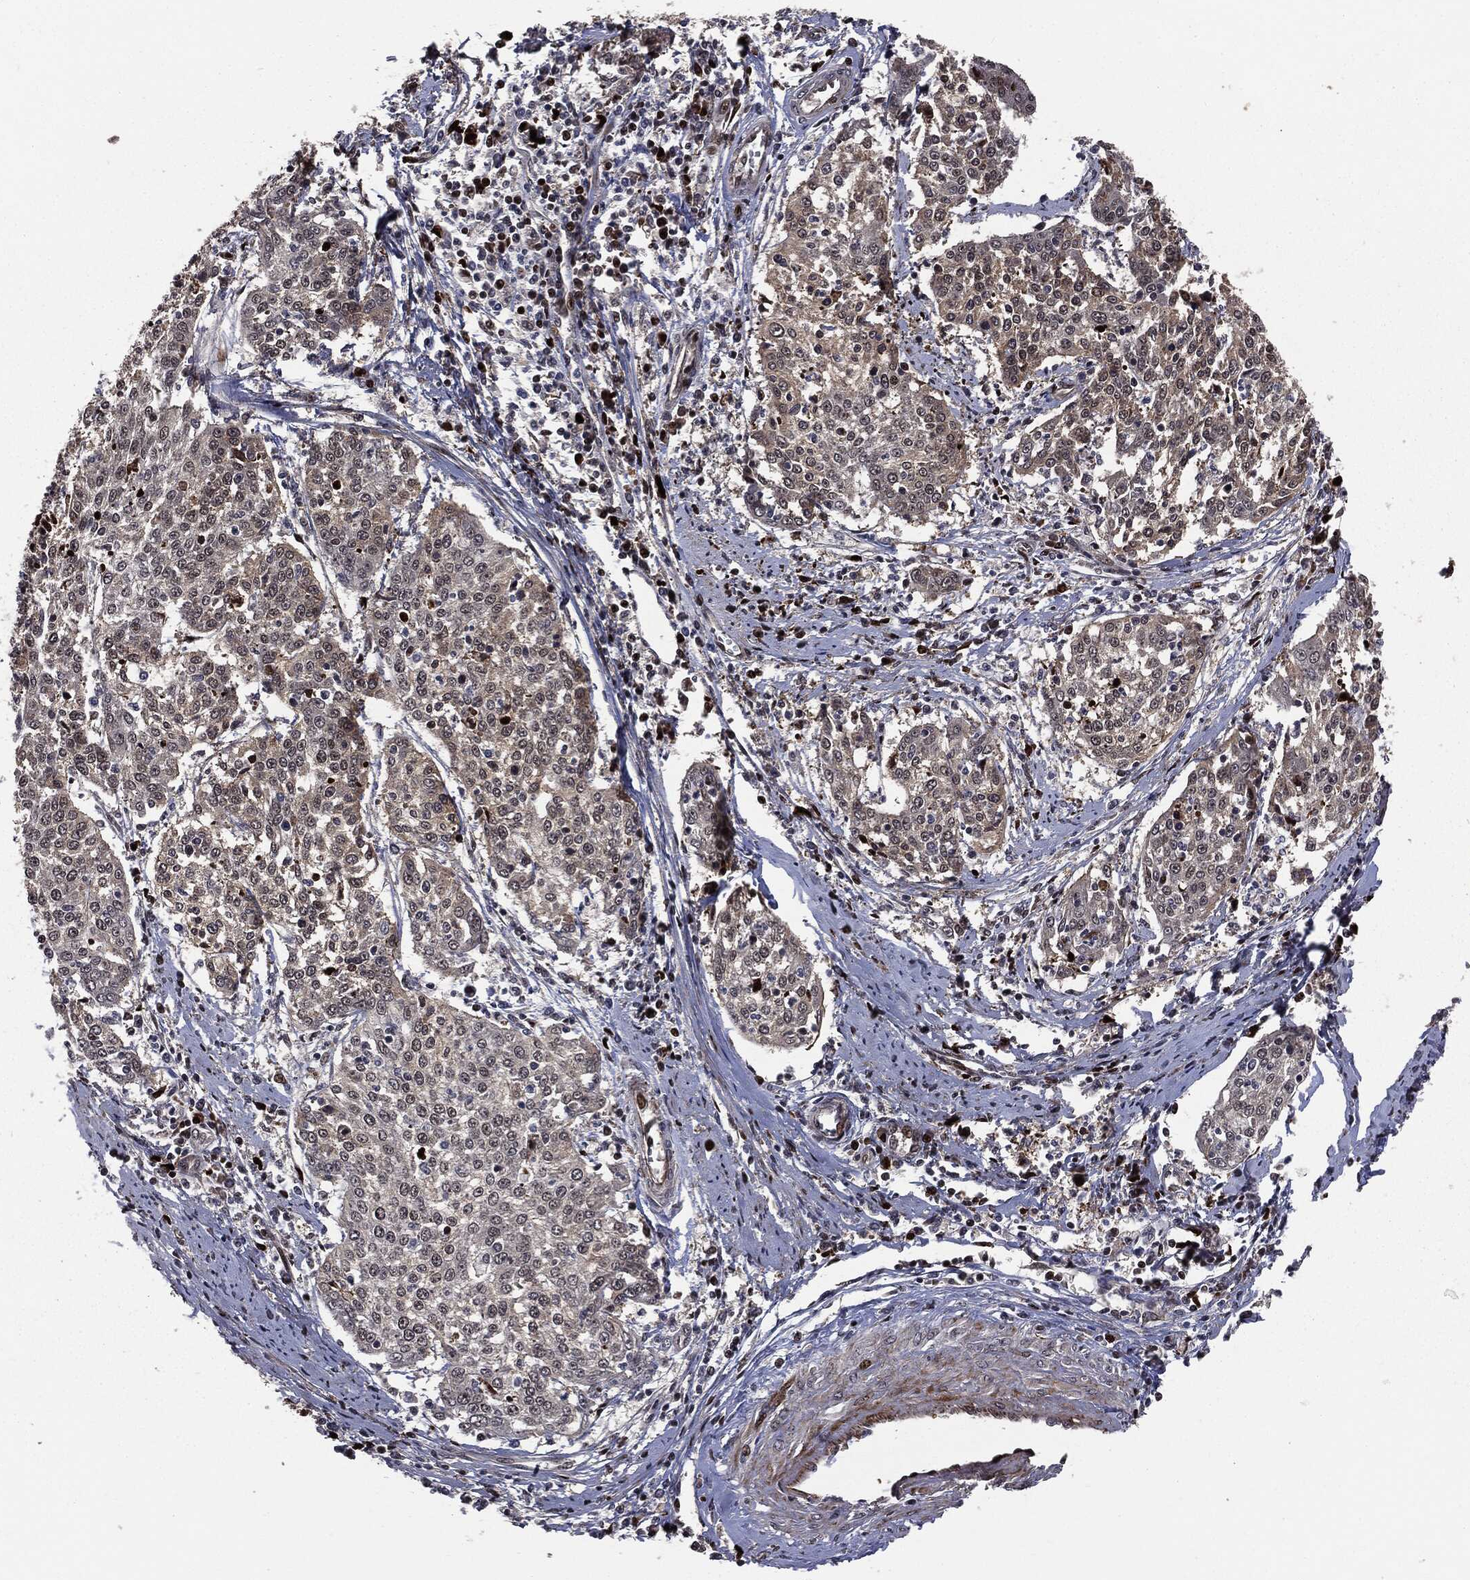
{"staining": {"intensity": "weak", "quantity": "25%-75%", "location": "cytoplasmic/membranous"}, "tissue": "cervical cancer", "cell_type": "Tumor cells", "image_type": "cancer", "snomed": [{"axis": "morphology", "description": "Squamous cell carcinoma, NOS"}, {"axis": "topography", "description": "Cervix"}], "caption": "Immunohistochemical staining of human squamous cell carcinoma (cervical) exhibits weak cytoplasmic/membranous protein staining in about 25%-75% of tumor cells.", "gene": "SMAD4", "patient": {"sex": "female", "age": 41}}